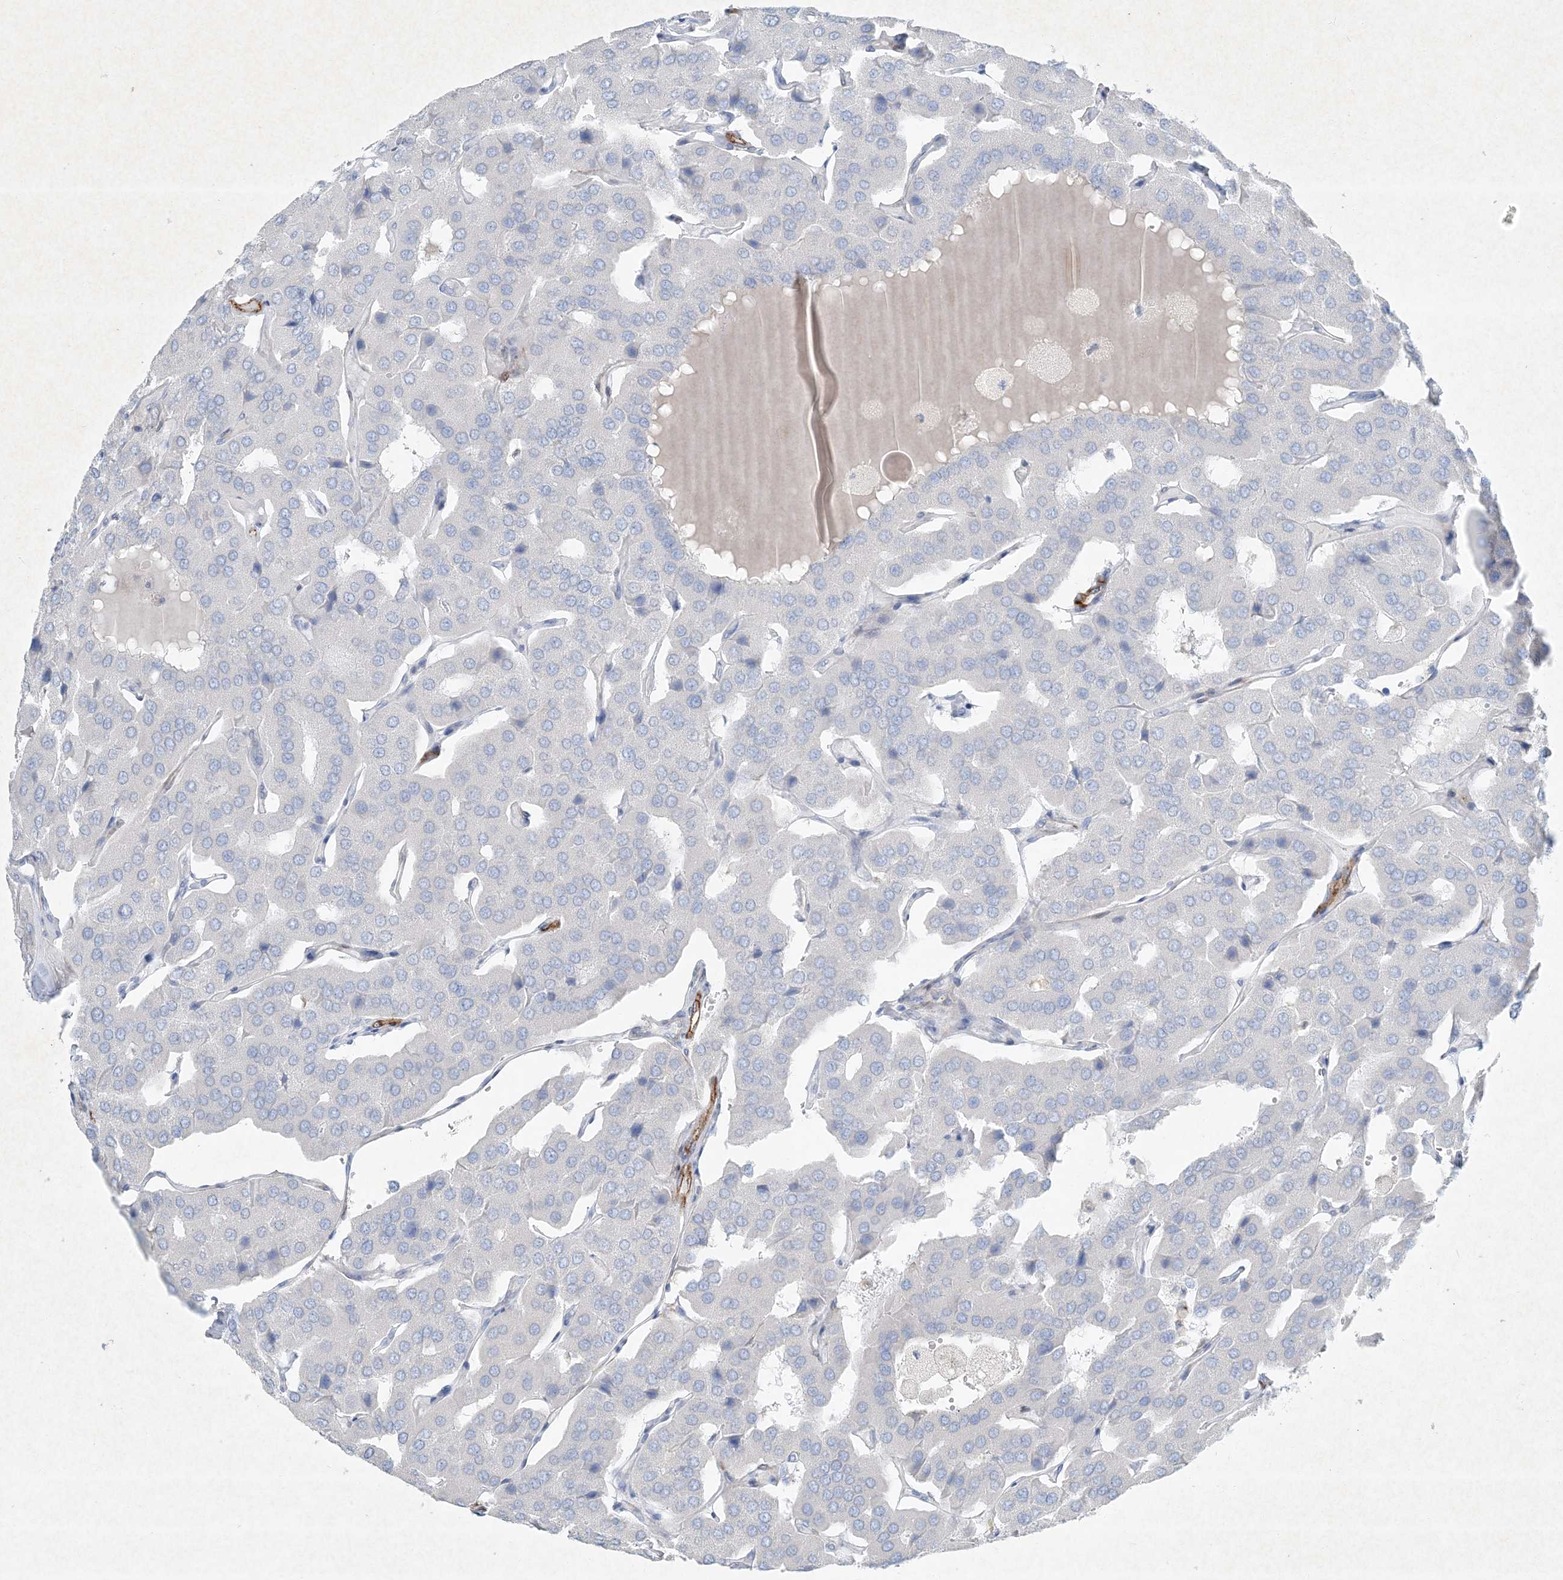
{"staining": {"intensity": "negative", "quantity": "none", "location": "none"}, "tissue": "parathyroid gland", "cell_type": "Glandular cells", "image_type": "normal", "snomed": [{"axis": "morphology", "description": "Normal tissue, NOS"}, {"axis": "morphology", "description": "Adenoma, NOS"}, {"axis": "topography", "description": "Parathyroid gland"}], "caption": "Immunohistochemistry (IHC) photomicrograph of unremarkable parathyroid gland: human parathyroid gland stained with DAB exhibits no significant protein expression in glandular cells.", "gene": "PGM5", "patient": {"sex": "female", "age": 86}}